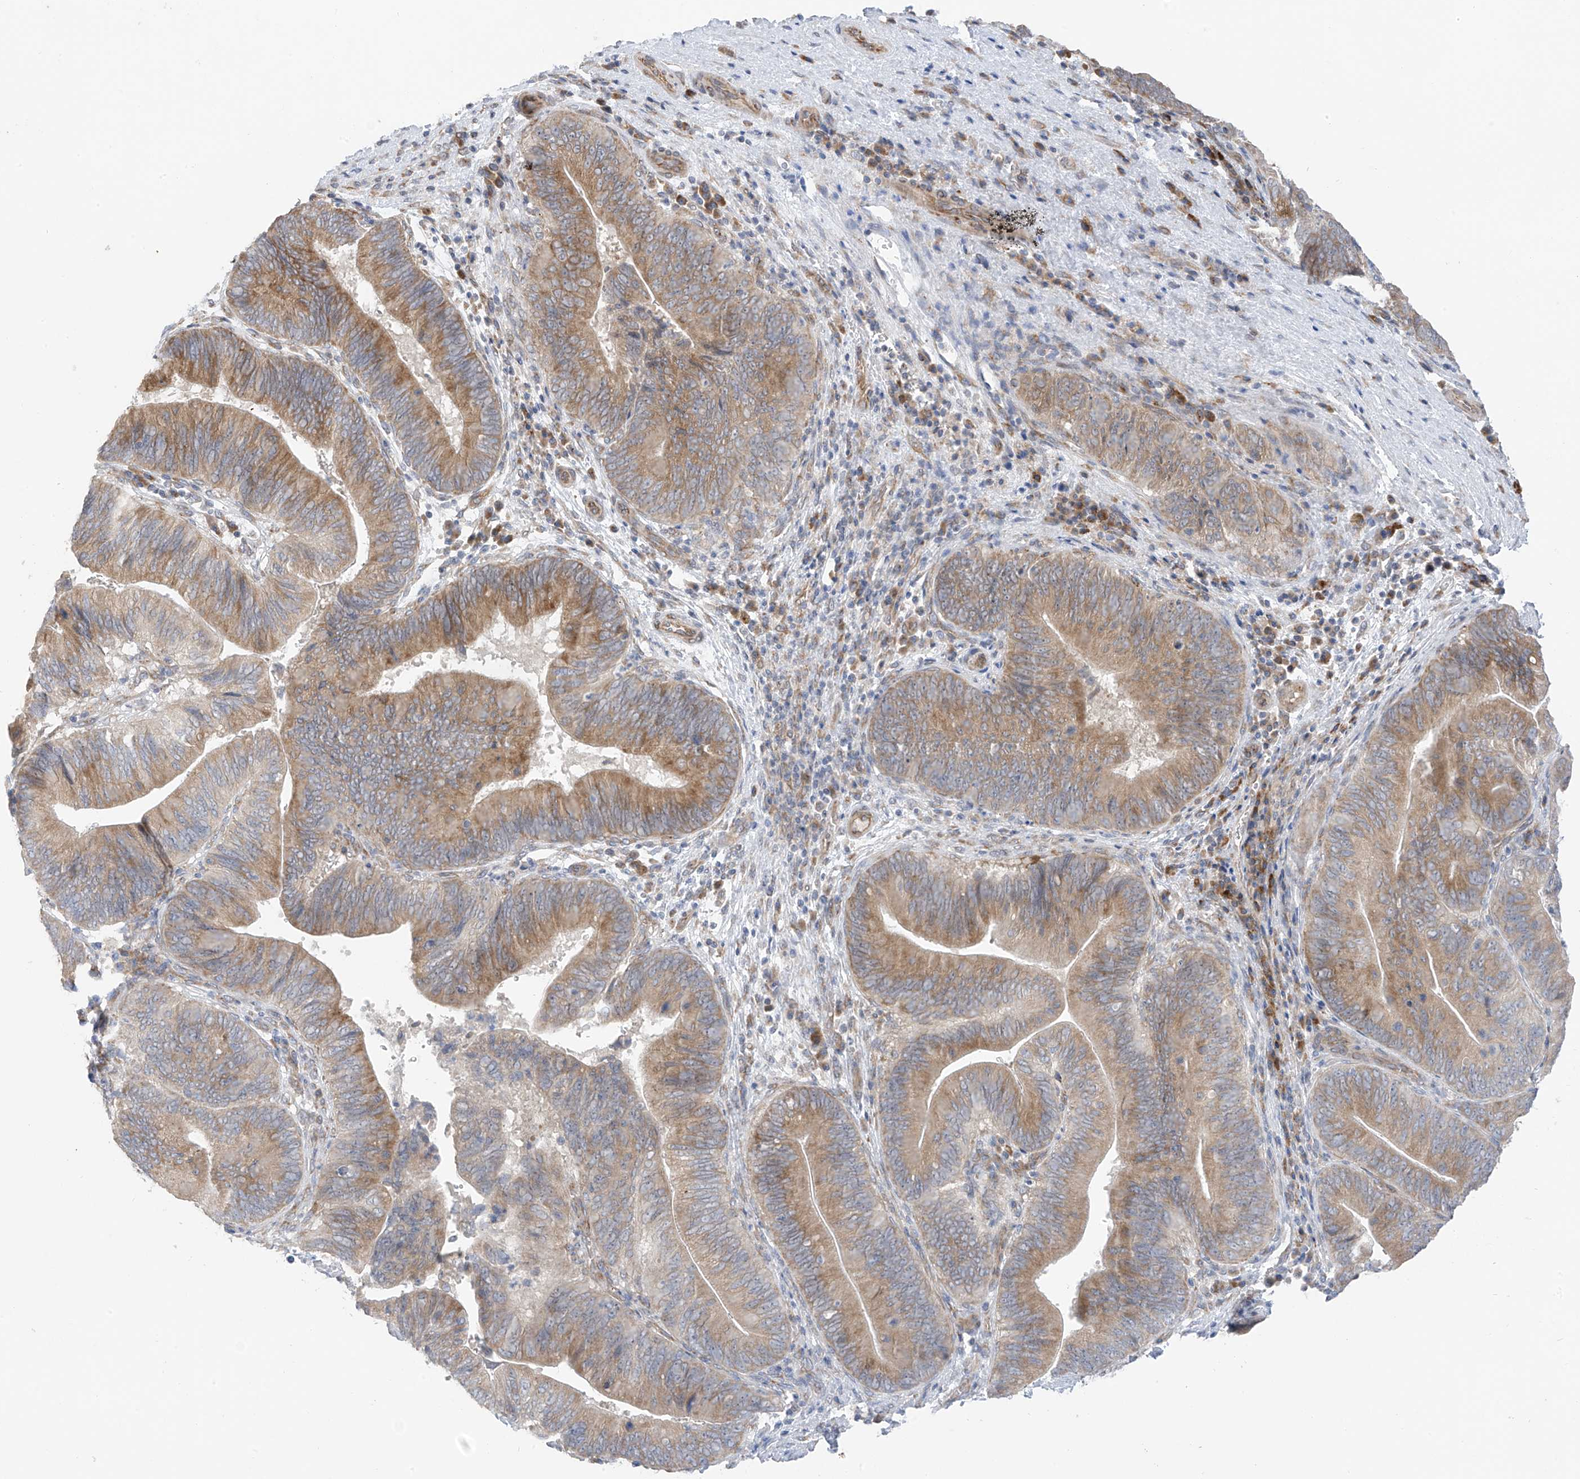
{"staining": {"intensity": "moderate", "quantity": ">75%", "location": "cytoplasmic/membranous"}, "tissue": "pancreatic cancer", "cell_type": "Tumor cells", "image_type": "cancer", "snomed": [{"axis": "morphology", "description": "Adenocarcinoma, NOS"}, {"axis": "topography", "description": "Pancreas"}], "caption": "A brown stain labels moderate cytoplasmic/membranous expression of a protein in human adenocarcinoma (pancreatic) tumor cells.", "gene": "NALCN", "patient": {"sex": "male", "age": 63}}